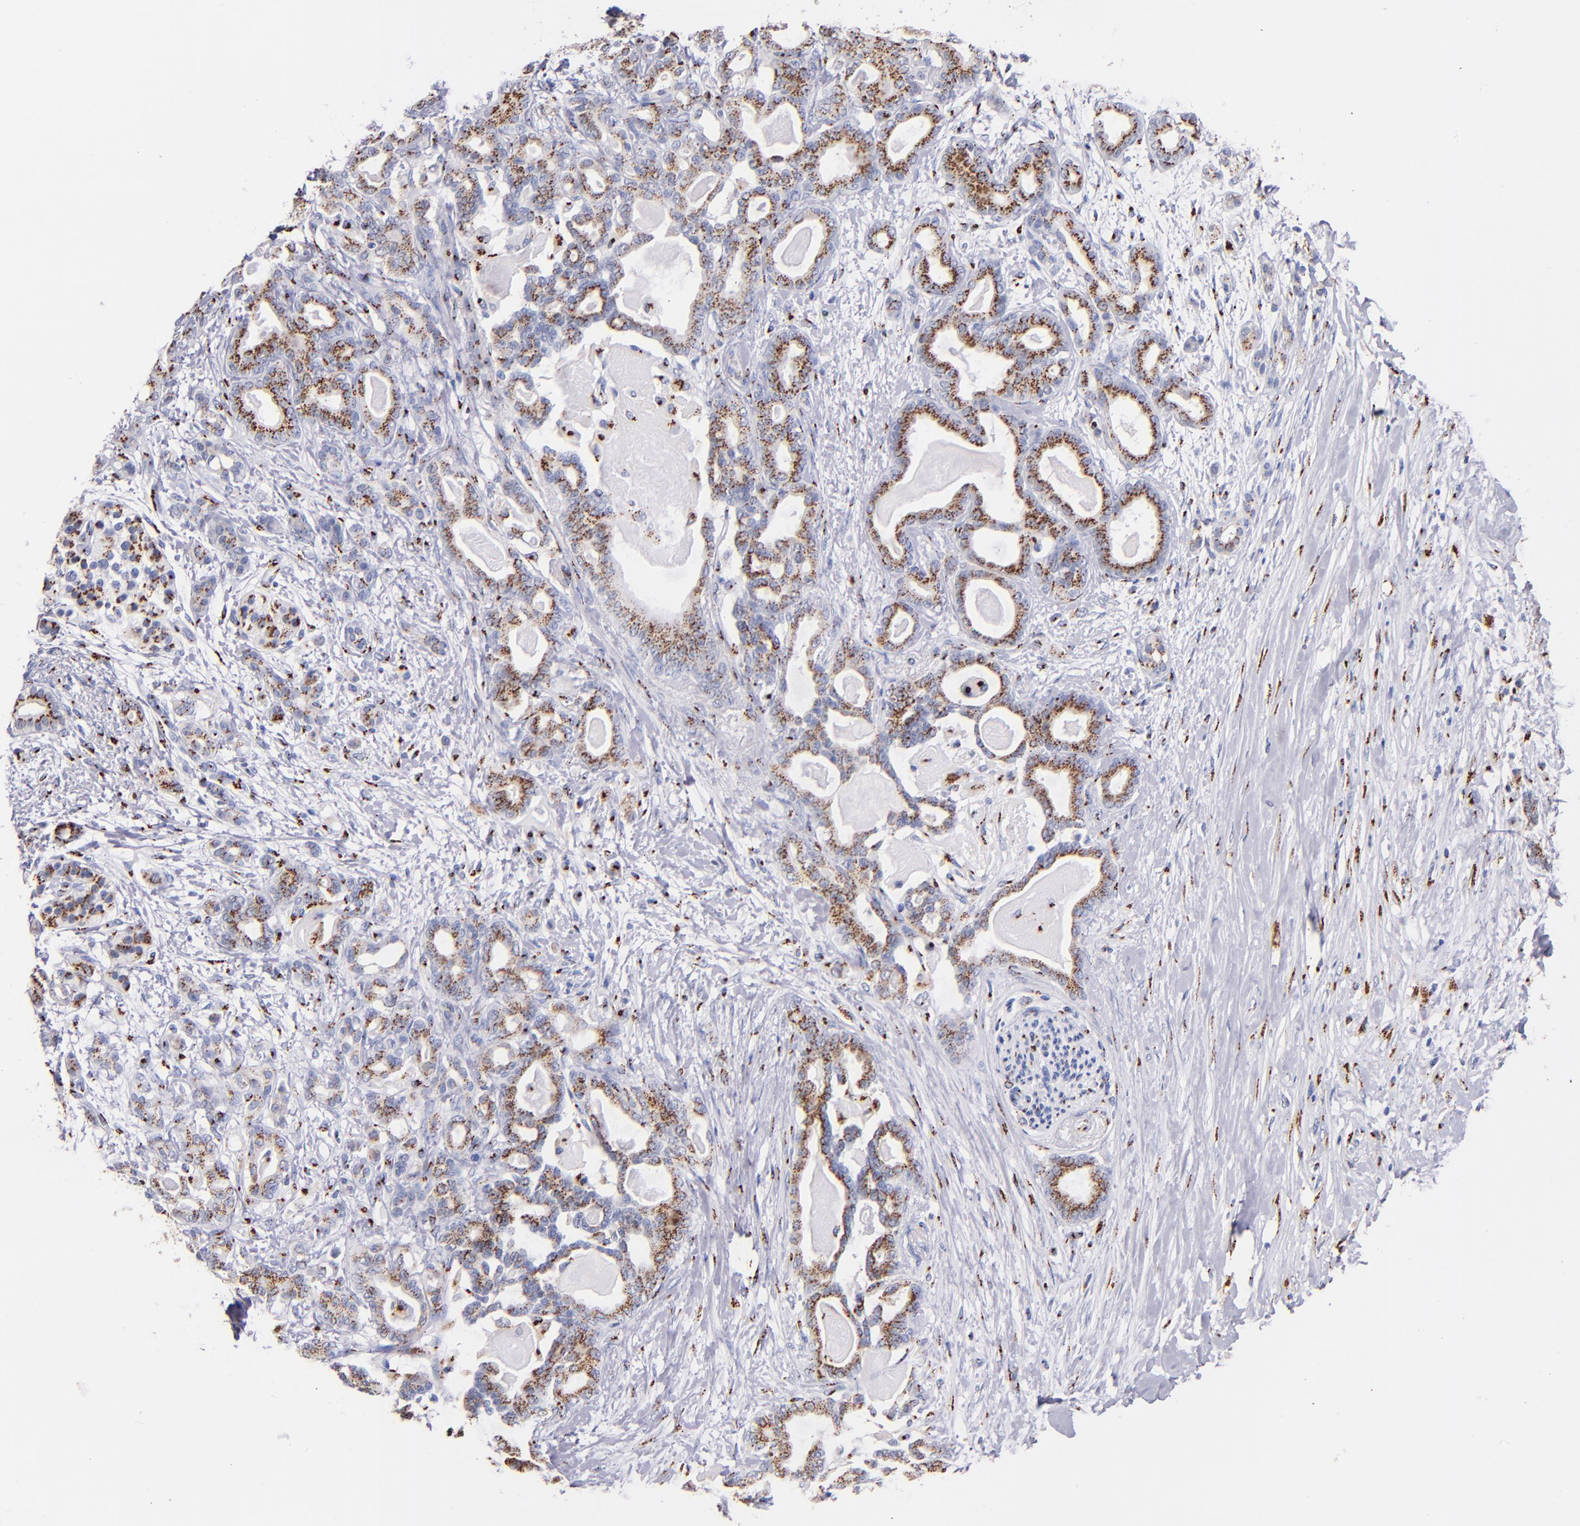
{"staining": {"intensity": "moderate", "quantity": ">75%", "location": "cytoplasmic/membranous"}, "tissue": "pancreatic cancer", "cell_type": "Tumor cells", "image_type": "cancer", "snomed": [{"axis": "morphology", "description": "Adenocarcinoma, NOS"}, {"axis": "topography", "description": "Pancreas"}], "caption": "Human pancreatic adenocarcinoma stained with a brown dye demonstrates moderate cytoplasmic/membranous positive expression in approximately >75% of tumor cells.", "gene": "GOLIM4", "patient": {"sex": "male", "age": 63}}